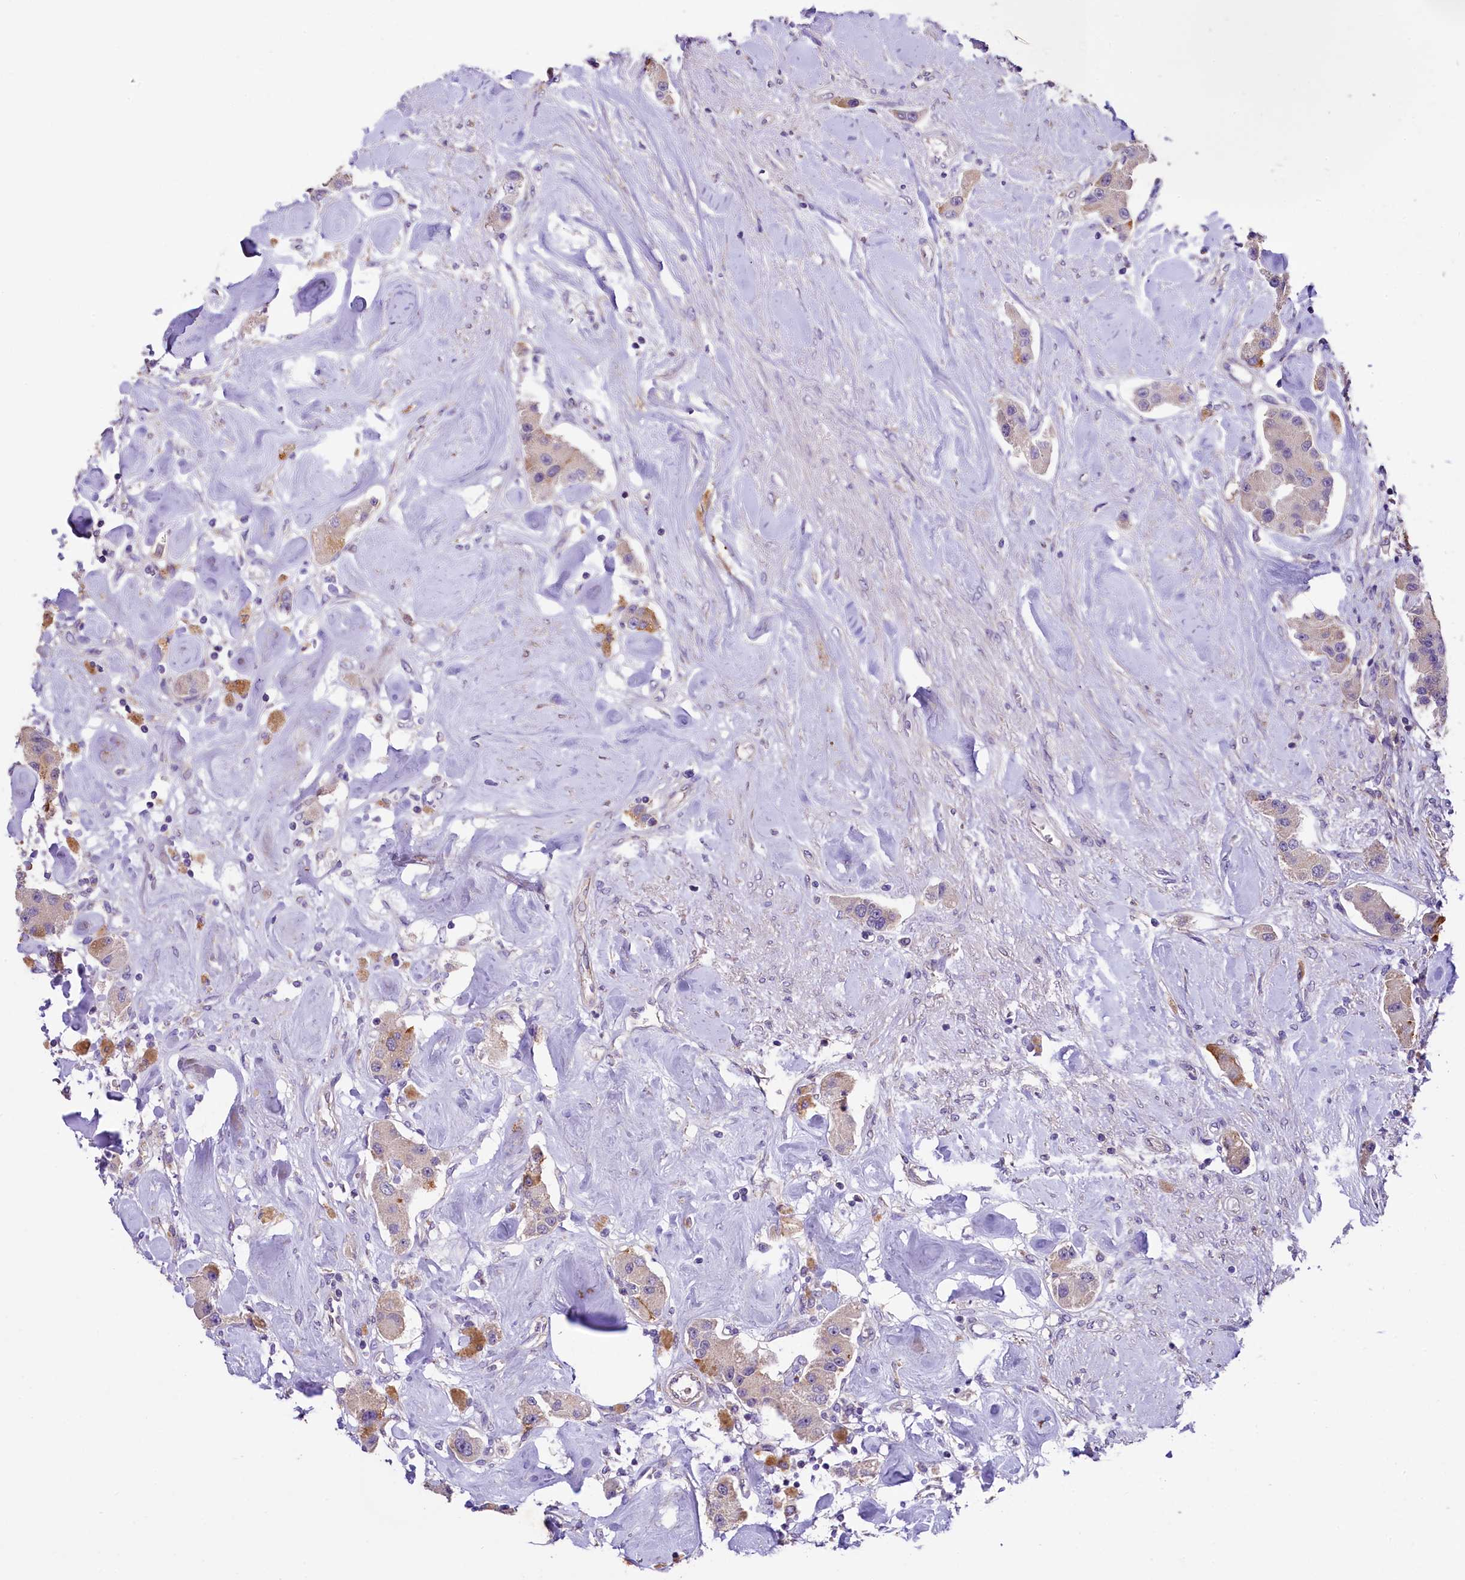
{"staining": {"intensity": "weak", "quantity": "<25%", "location": "cytoplasmic/membranous"}, "tissue": "carcinoid", "cell_type": "Tumor cells", "image_type": "cancer", "snomed": [{"axis": "morphology", "description": "Carcinoid, malignant, NOS"}, {"axis": "topography", "description": "Pancreas"}], "caption": "This is a histopathology image of immunohistochemistry staining of carcinoid, which shows no positivity in tumor cells. (Immunohistochemistry, brightfield microscopy, high magnification).", "gene": "UBXN6", "patient": {"sex": "male", "age": 41}}